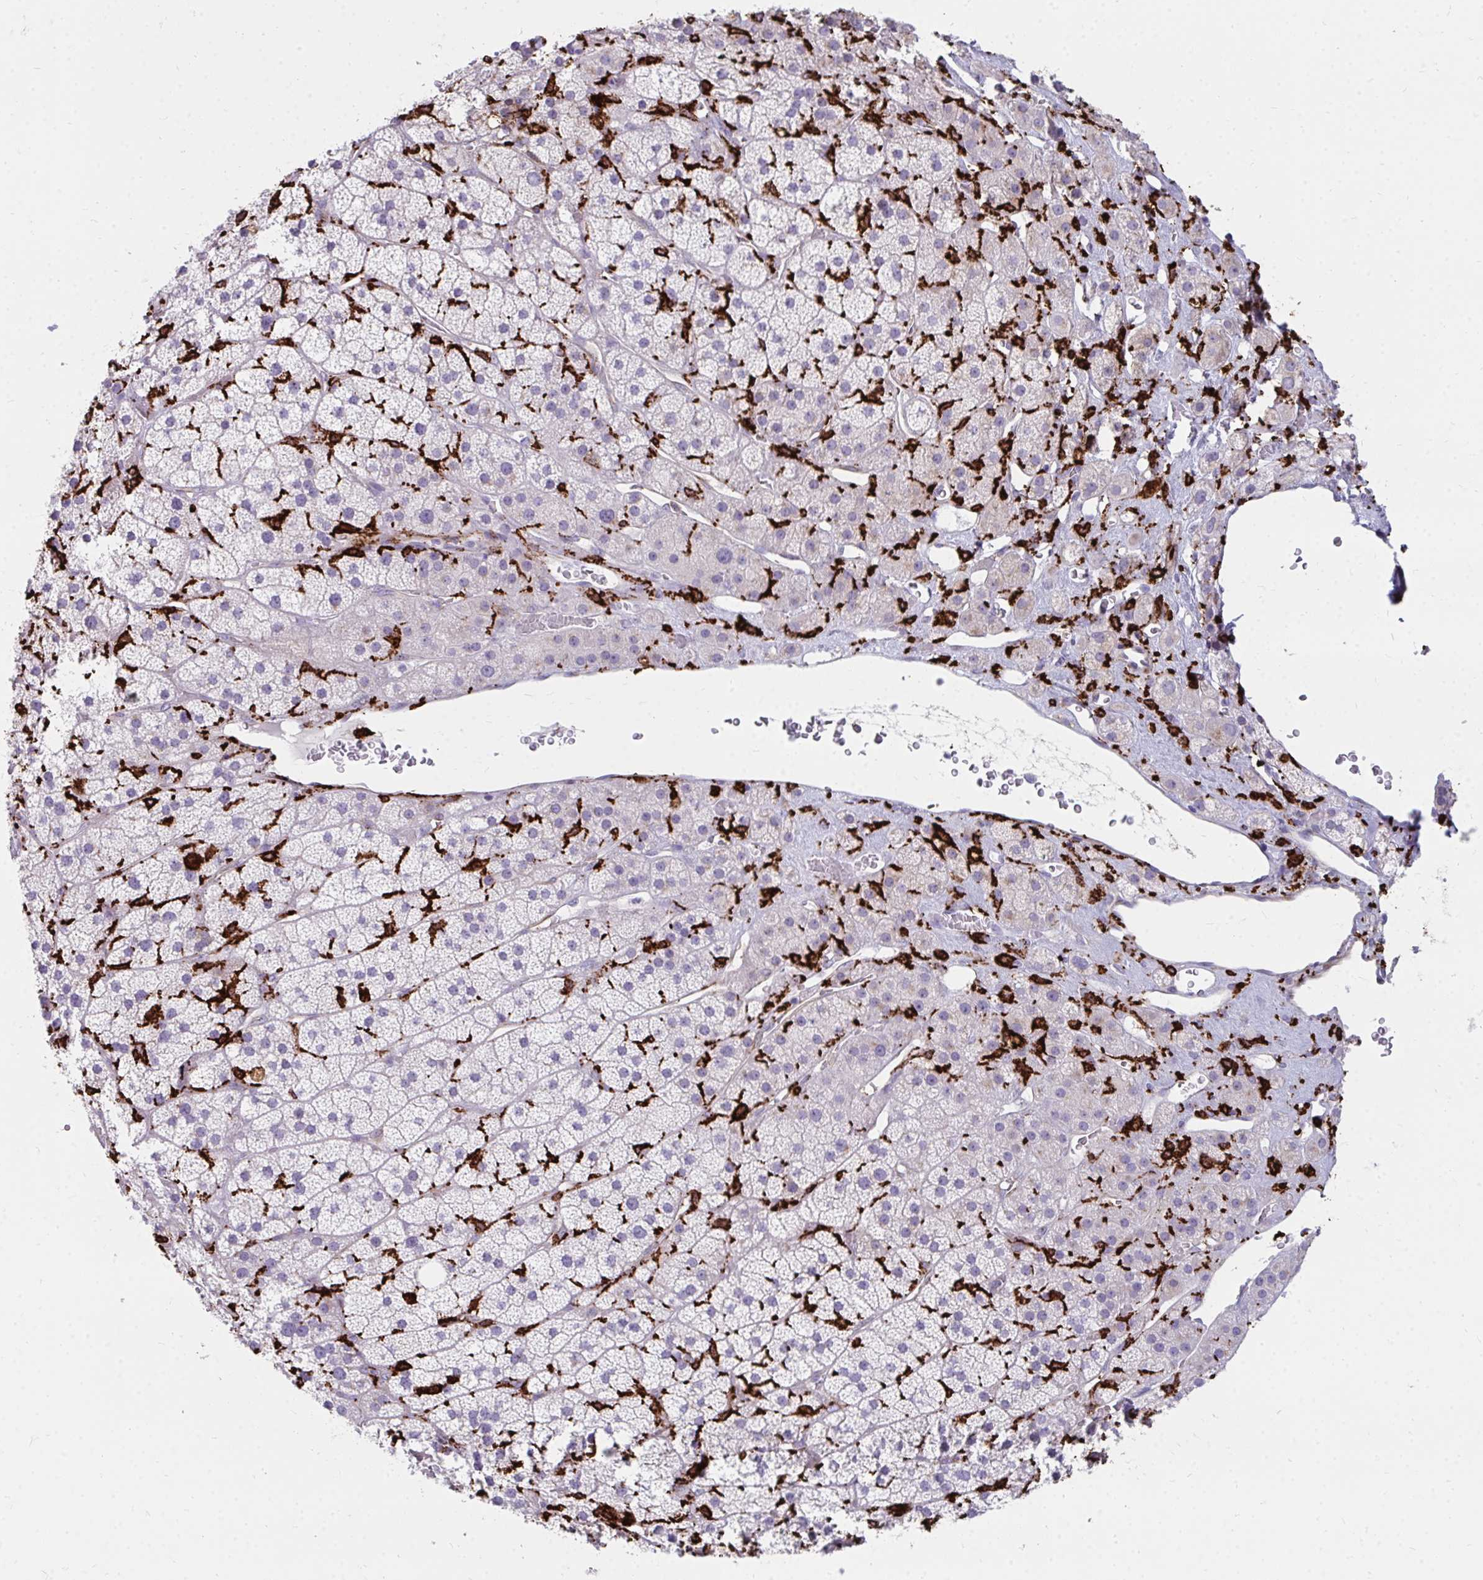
{"staining": {"intensity": "weak", "quantity": "<25%", "location": "cytoplasmic/membranous"}, "tissue": "adrenal gland", "cell_type": "Glandular cells", "image_type": "normal", "snomed": [{"axis": "morphology", "description": "Normal tissue, NOS"}, {"axis": "topography", "description": "Adrenal gland"}], "caption": "A high-resolution micrograph shows IHC staining of normal adrenal gland, which reveals no significant expression in glandular cells.", "gene": "CD163", "patient": {"sex": "male", "age": 57}}